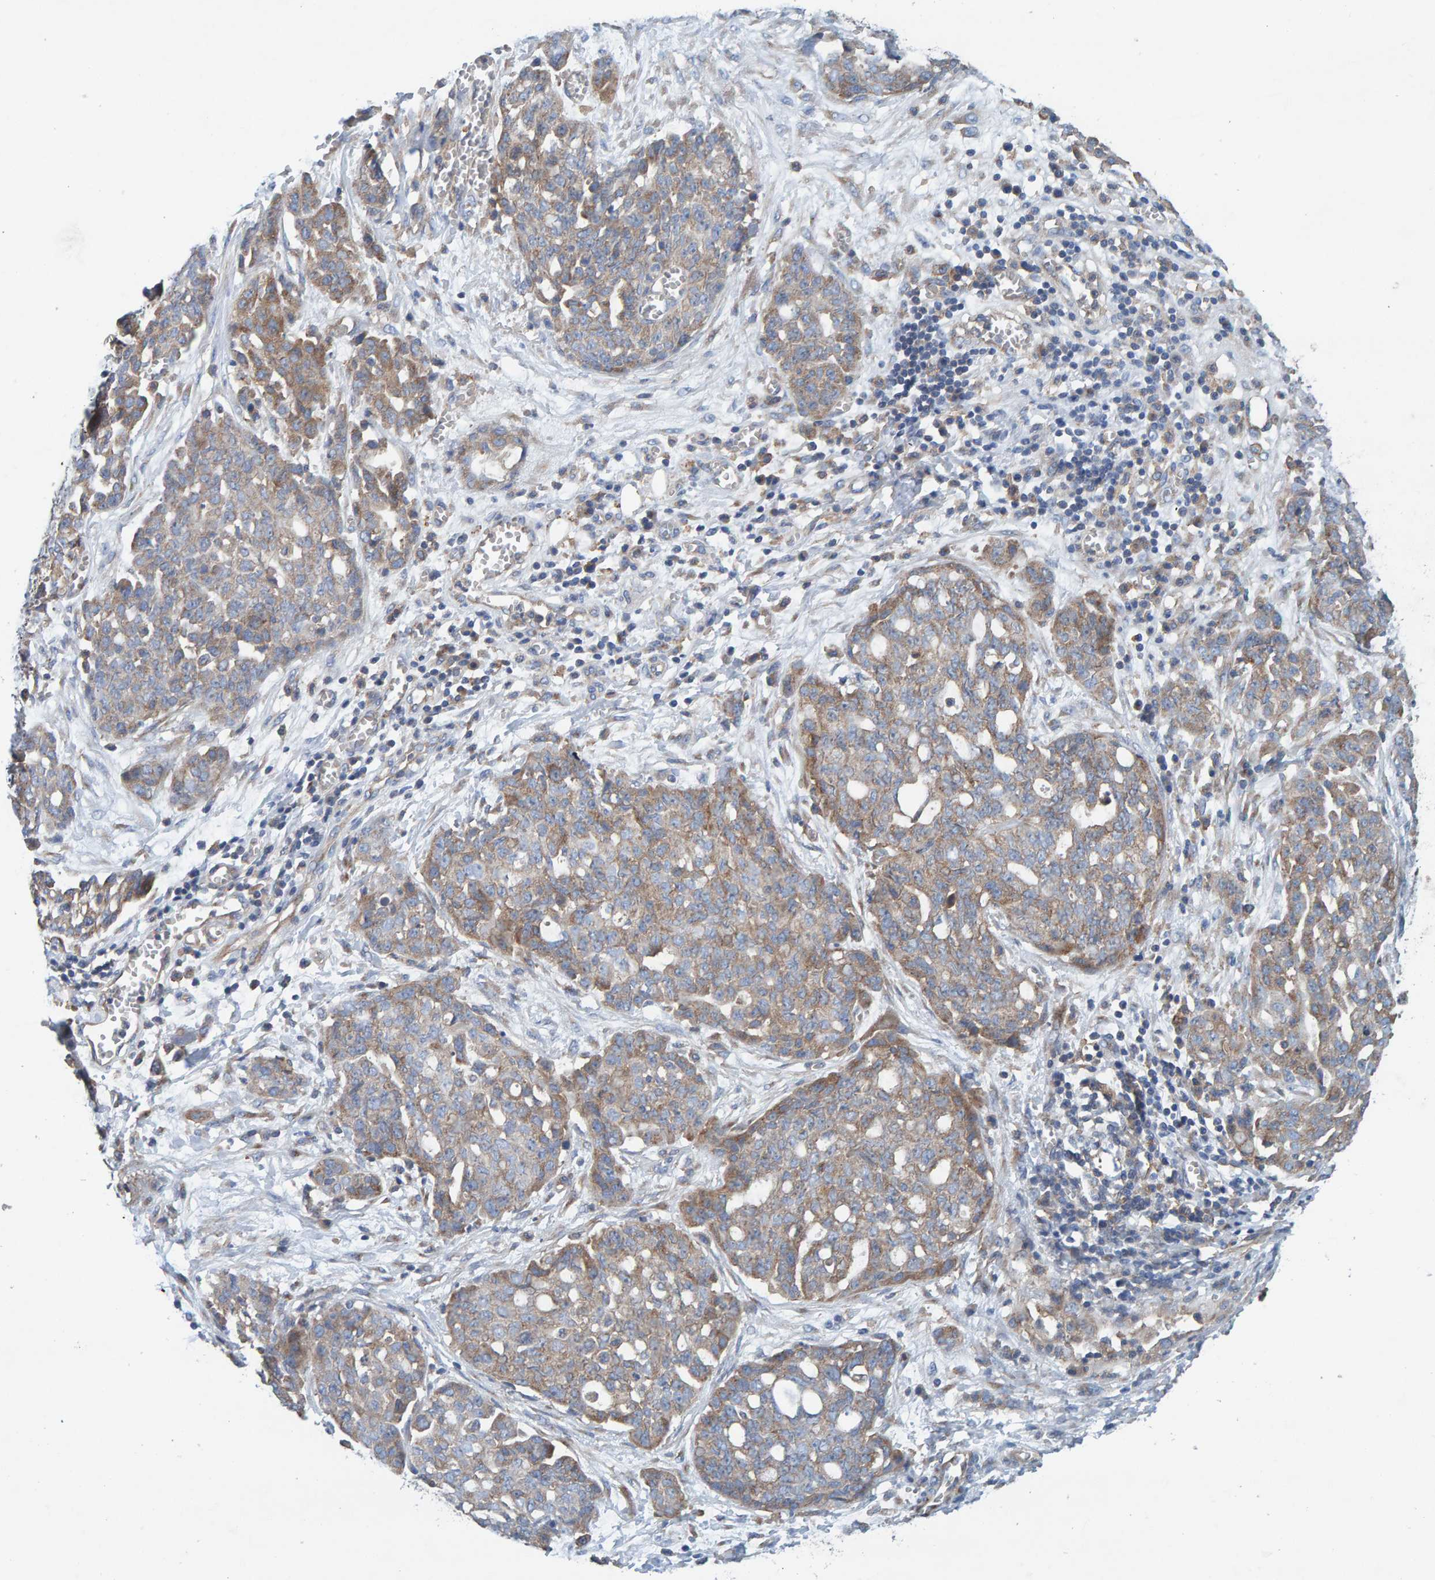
{"staining": {"intensity": "weak", "quantity": ">75%", "location": "cytoplasmic/membranous"}, "tissue": "ovarian cancer", "cell_type": "Tumor cells", "image_type": "cancer", "snomed": [{"axis": "morphology", "description": "Cystadenocarcinoma, serous, NOS"}, {"axis": "topography", "description": "Soft tissue"}, {"axis": "topography", "description": "Ovary"}], "caption": "Ovarian cancer tissue reveals weak cytoplasmic/membranous staining in approximately >75% of tumor cells", "gene": "MKLN1", "patient": {"sex": "female", "age": 57}}